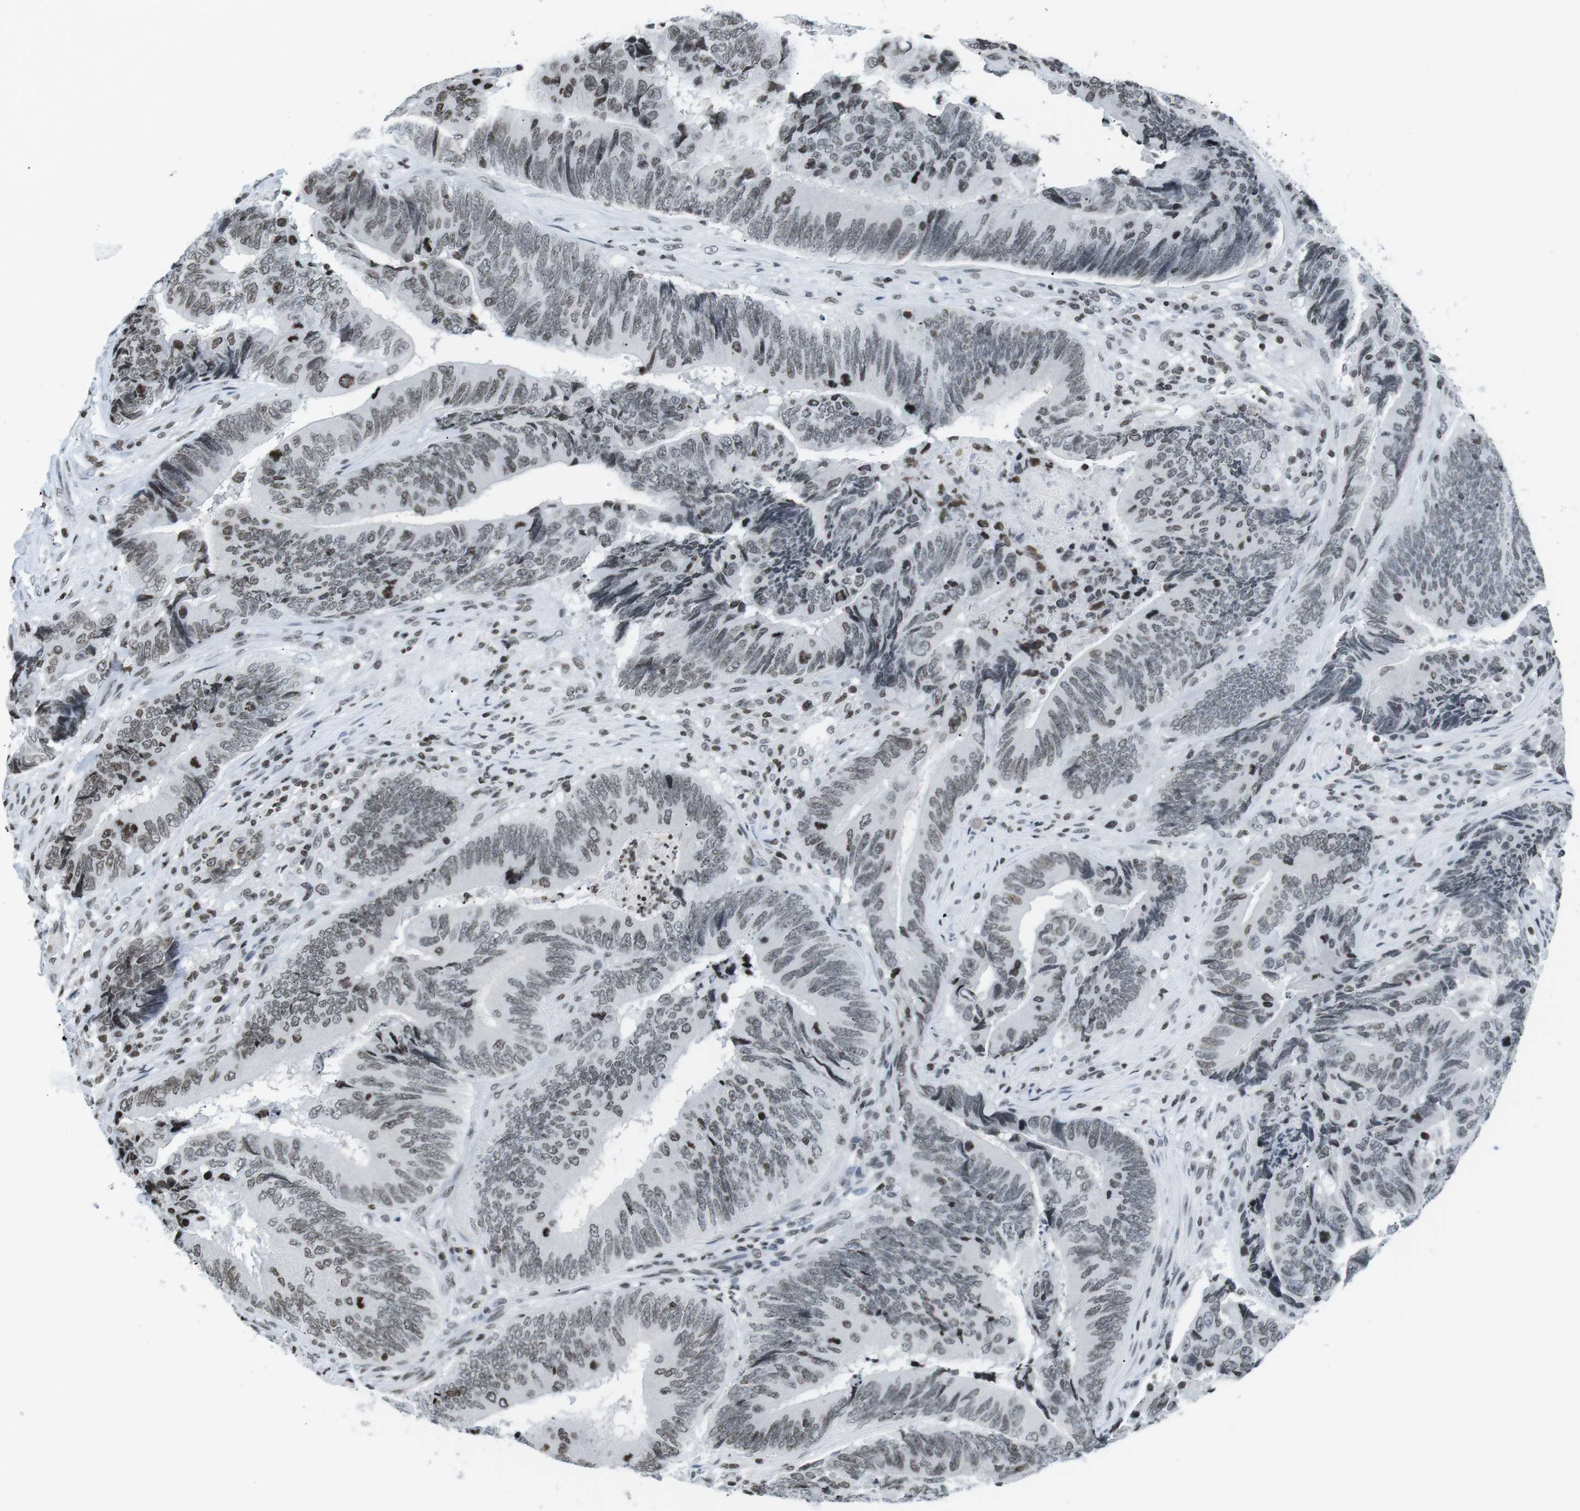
{"staining": {"intensity": "weak", "quantity": "25%-75%", "location": "nuclear"}, "tissue": "colorectal cancer", "cell_type": "Tumor cells", "image_type": "cancer", "snomed": [{"axis": "morphology", "description": "Normal tissue, NOS"}, {"axis": "morphology", "description": "Adenocarcinoma, NOS"}, {"axis": "topography", "description": "Colon"}], "caption": "Approximately 25%-75% of tumor cells in adenocarcinoma (colorectal) exhibit weak nuclear protein positivity as visualized by brown immunohistochemical staining.", "gene": "E2F2", "patient": {"sex": "male", "age": 56}}